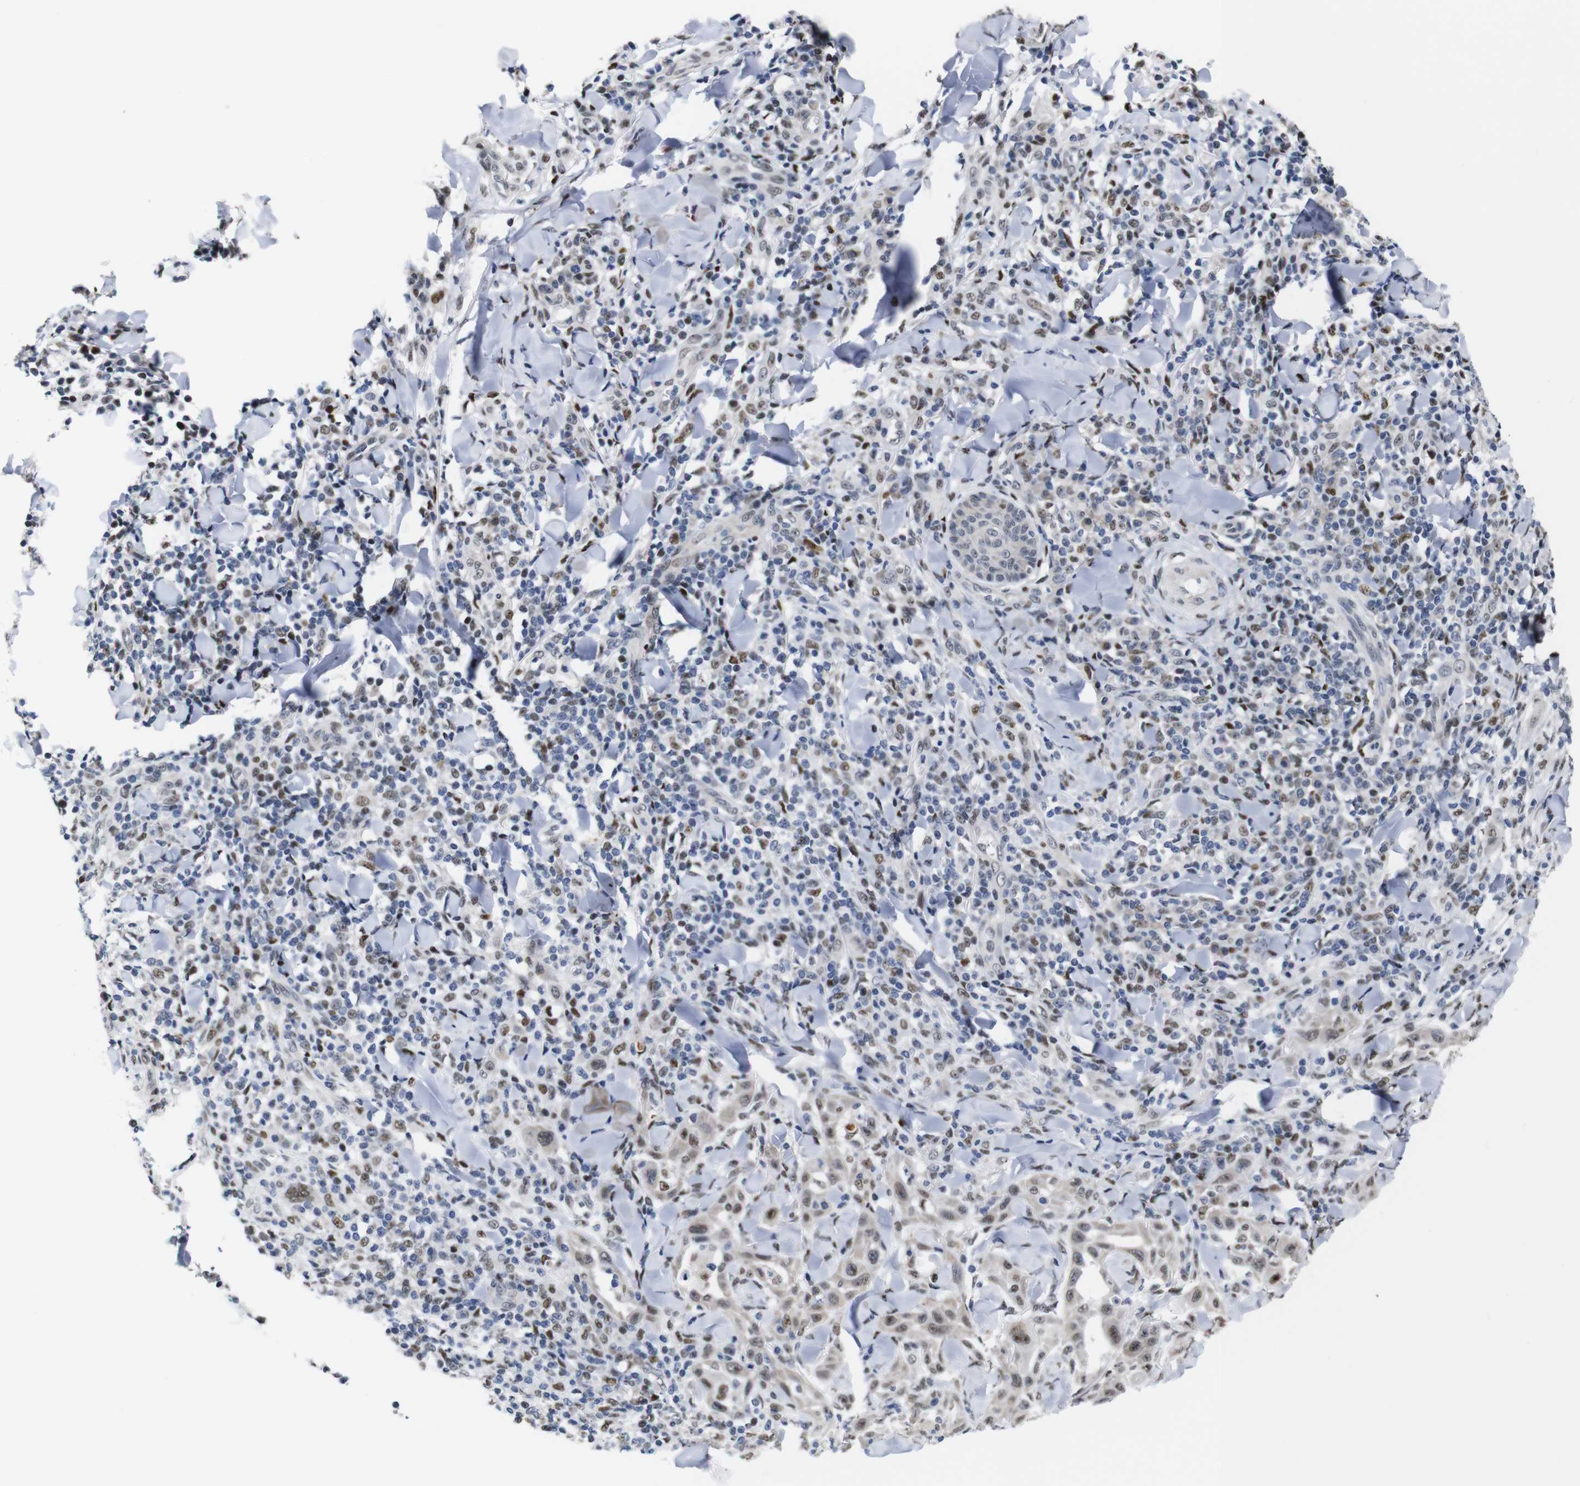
{"staining": {"intensity": "weak", "quantity": ">75%", "location": "nuclear"}, "tissue": "skin cancer", "cell_type": "Tumor cells", "image_type": "cancer", "snomed": [{"axis": "morphology", "description": "Squamous cell carcinoma, NOS"}, {"axis": "topography", "description": "Skin"}], "caption": "The micrograph reveals immunohistochemical staining of skin cancer (squamous cell carcinoma). There is weak nuclear expression is identified in approximately >75% of tumor cells.", "gene": "GATA6", "patient": {"sex": "male", "age": 24}}